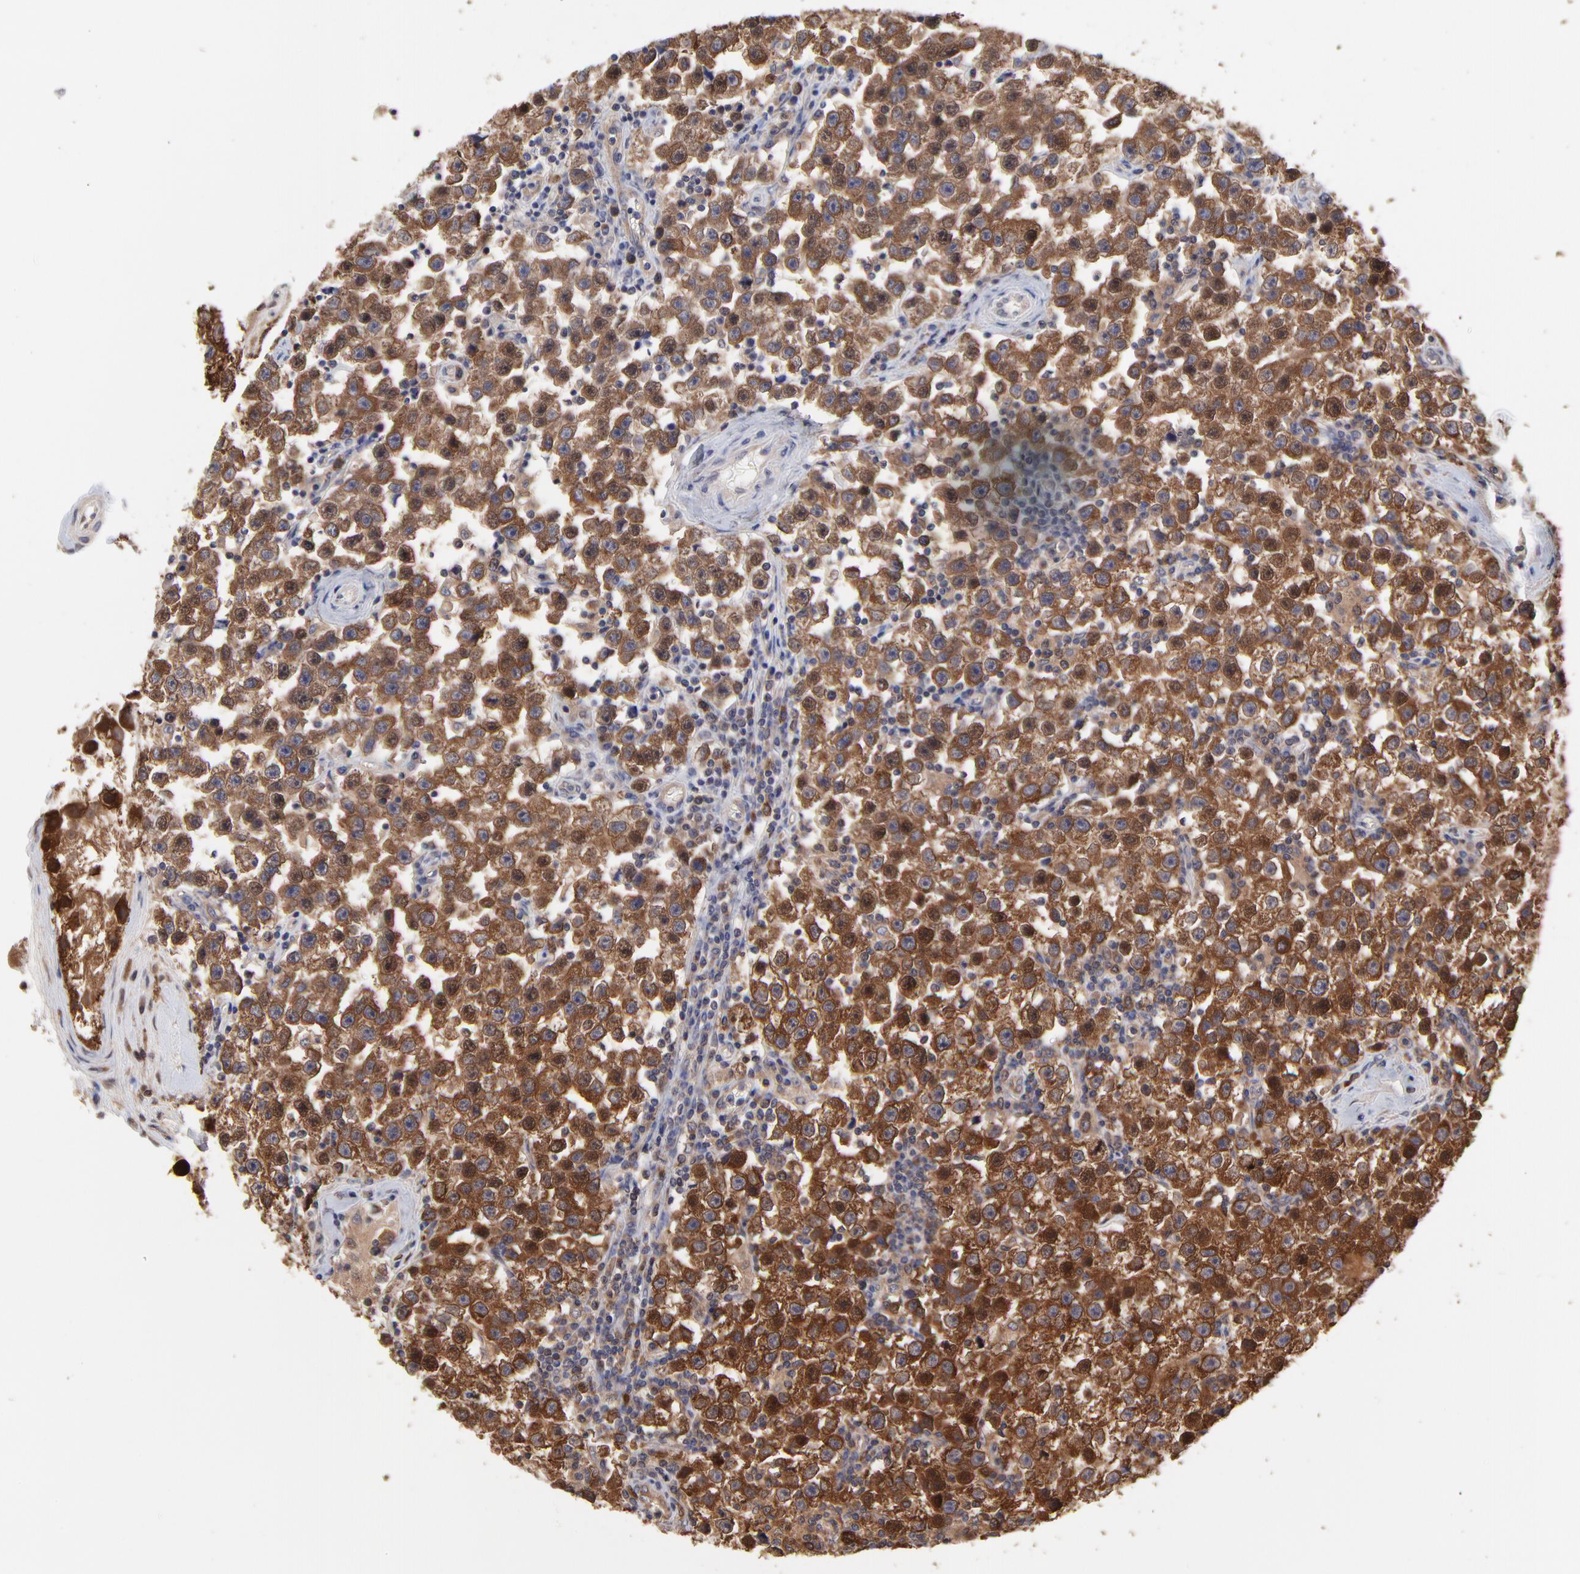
{"staining": {"intensity": "strong", "quantity": ">75%", "location": "cytoplasmic/membranous"}, "tissue": "testis cancer", "cell_type": "Tumor cells", "image_type": "cancer", "snomed": [{"axis": "morphology", "description": "Seminoma, NOS"}, {"axis": "topography", "description": "Testis"}], "caption": "Immunohistochemical staining of human testis cancer (seminoma) reveals high levels of strong cytoplasmic/membranous positivity in approximately >75% of tumor cells. (DAB (3,3'-diaminobenzidine) IHC, brown staining for protein, blue staining for nuclei).", "gene": "GART", "patient": {"sex": "male", "age": 32}}